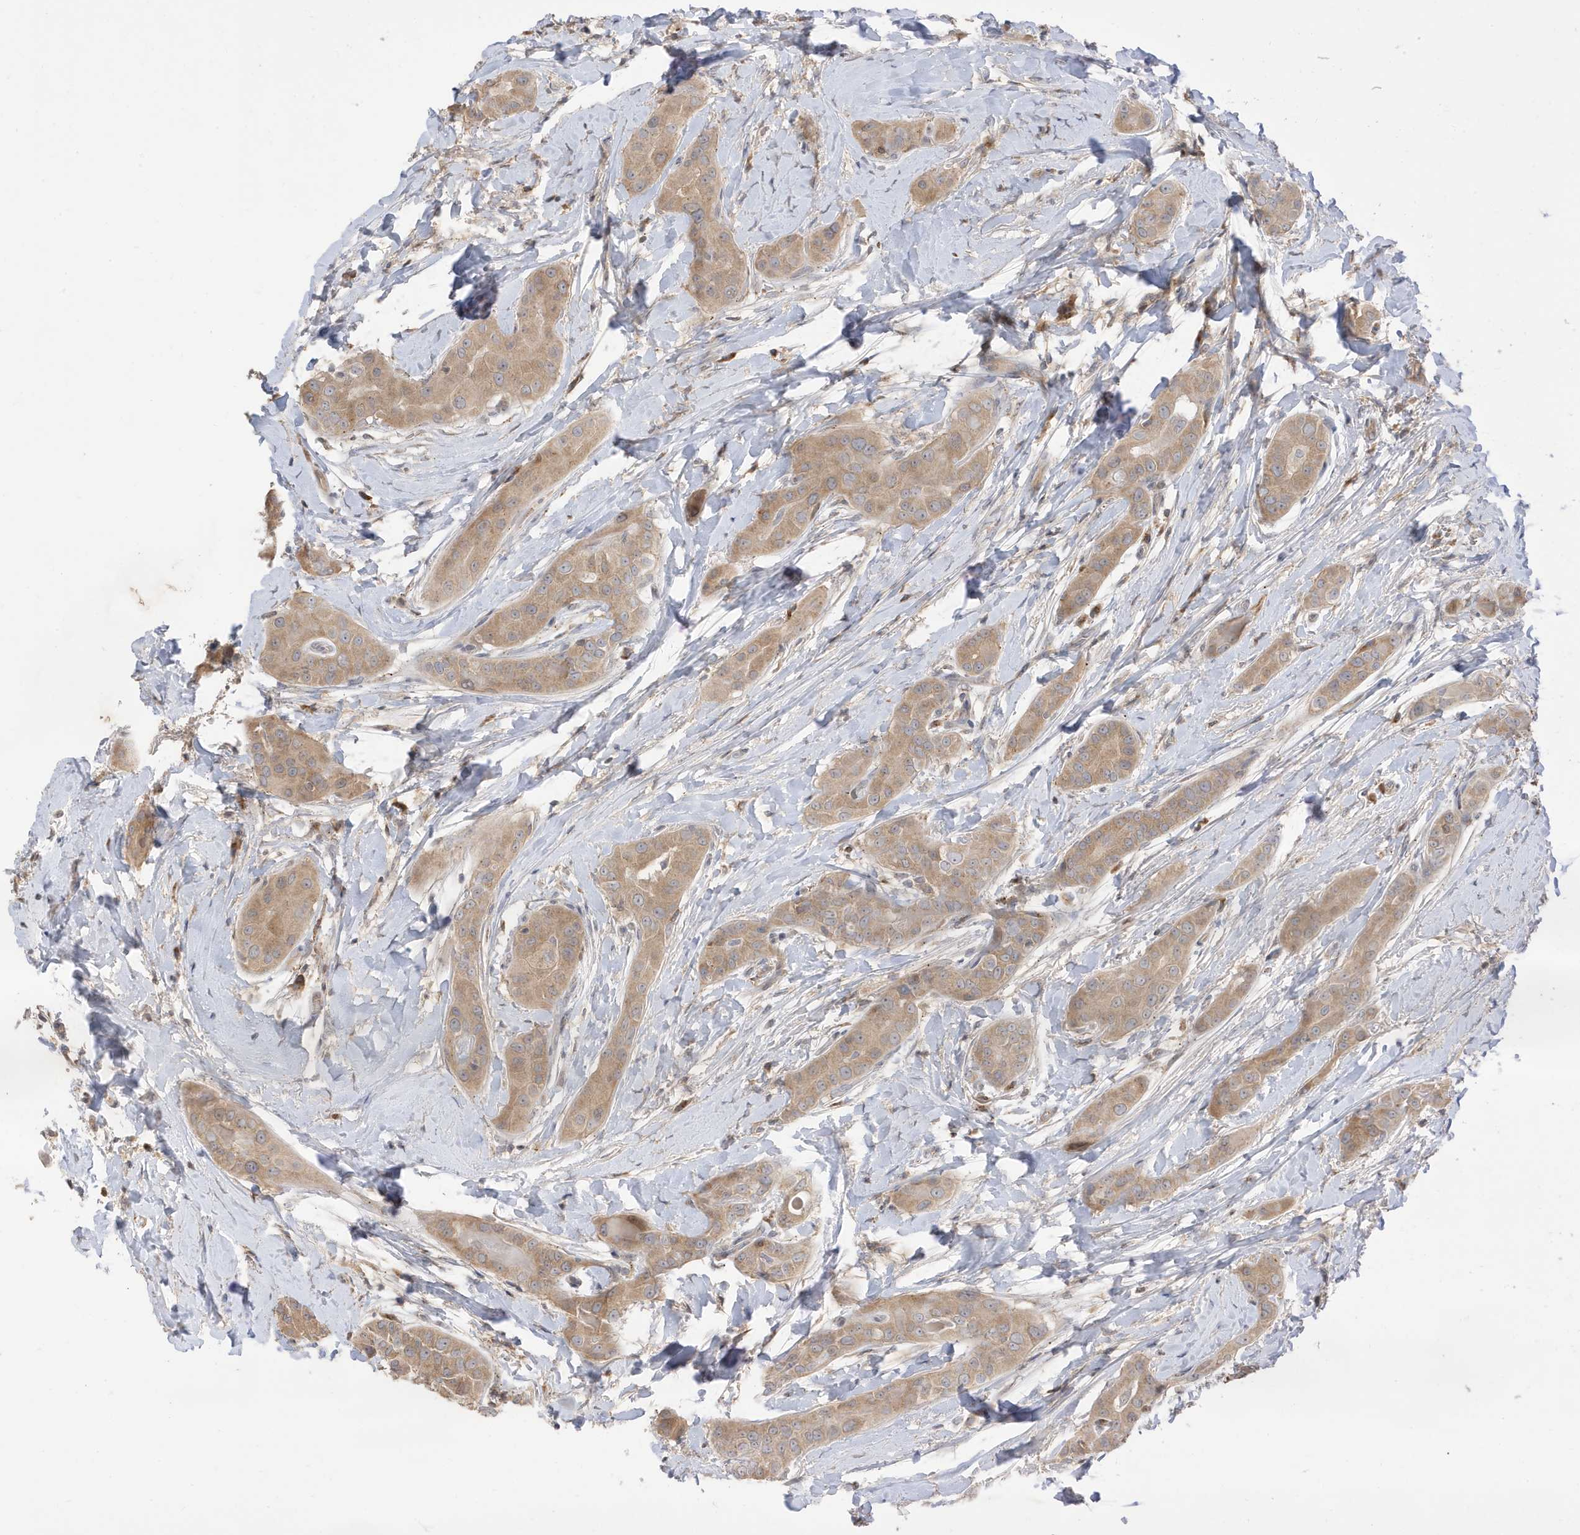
{"staining": {"intensity": "moderate", "quantity": ">75%", "location": "cytoplasmic/membranous"}, "tissue": "thyroid cancer", "cell_type": "Tumor cells", "image_type": "cancer", "snomed": [{"axis": "morphology", "description": "Papillary adenocarcinoma, NOS"}, {"axis": "topography", "description": "Thyroid gland"}], "caption": "Protein expression by immunohistochemistry reveals moderate cytoplasmic/membranous staining in about >75% of tumor cells in thyroid cancer (papillary adenocarcinoma). Immunohistochemistry stains the protein of interest in brown and the nuclei are stained blue.", "gene": "TAB3", "patient": {"sex": "male", "age": 33}}